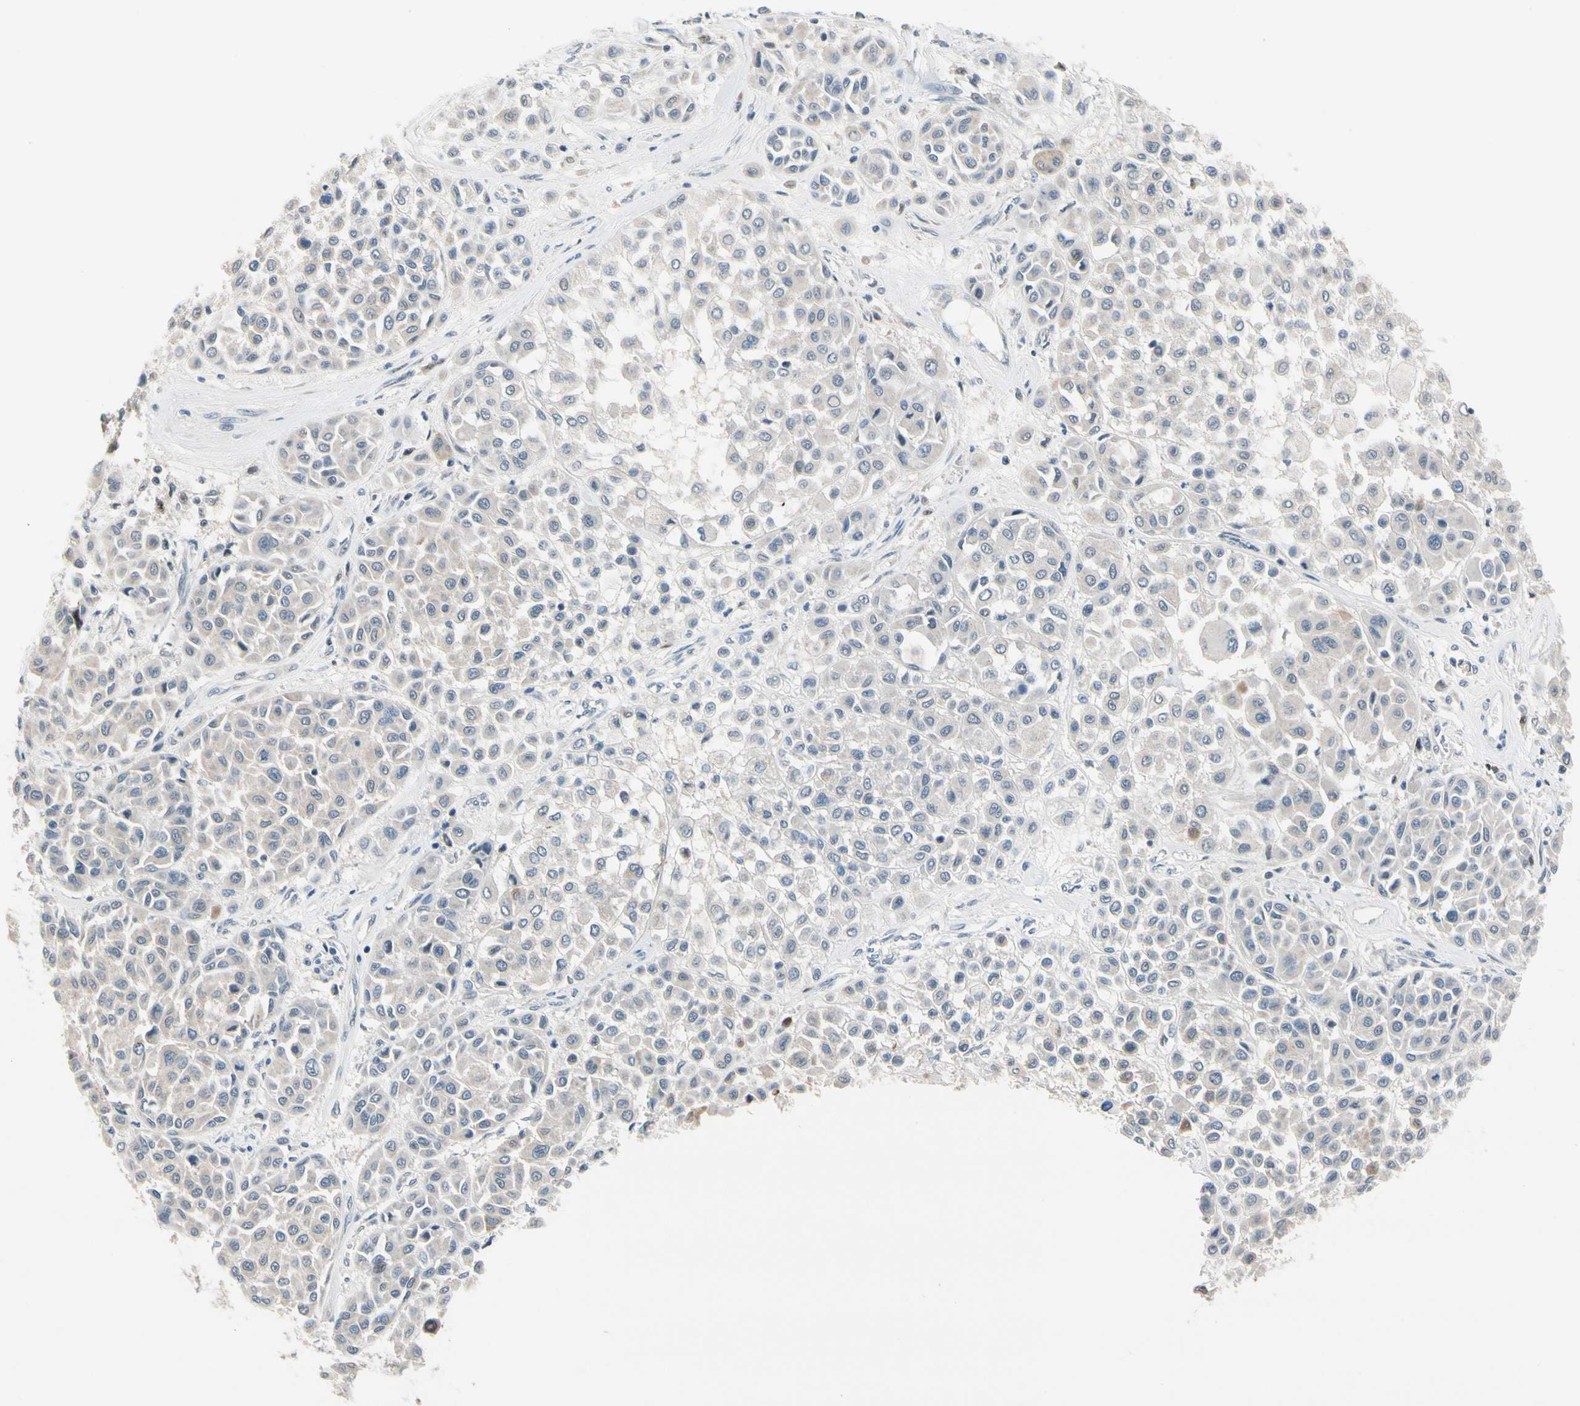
{"staining": {"intensity": "negative", "quantity": "none", "location": "none"}, "tissue": "melanoma", "cell_type": "Tumor cells", "image_type": "cancer", "snomed": [{"axis": "morphology", "description": "Malignant melanoma, Metastatic site"}, {"axis": "topography", "description": "Soft tissue"}], "caption": "Immunohistochemistry (IHC) of melanoma demonstrates no expression in tumor cells. (Stains: DAB IHC with hematoxylin counter stain, Microscopy: brightfield microscopy at high magnification).", "gene": "SLC27A6", "patient": {"sex": "male", "age": 41}}